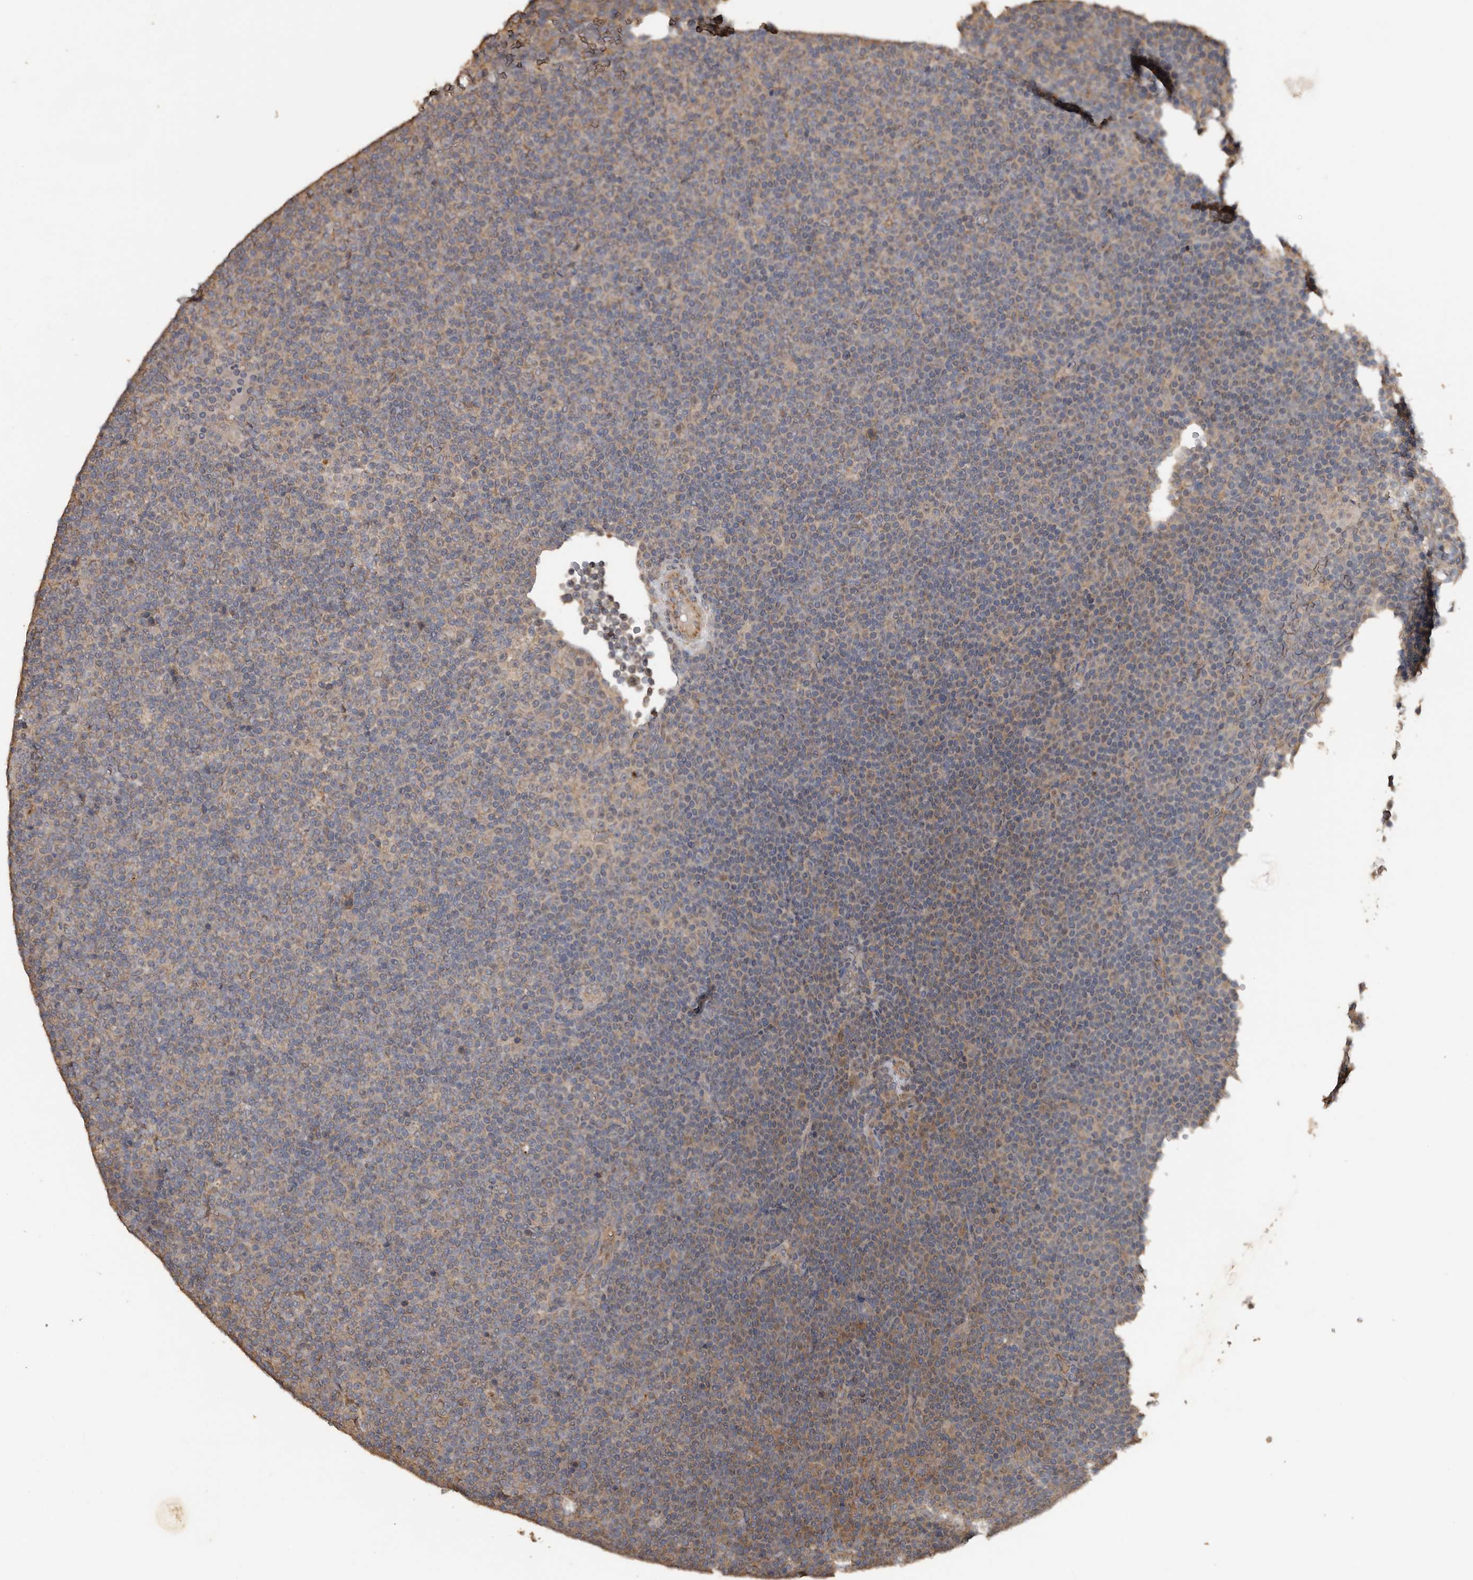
{"staining": {"intensity": "weak", "quantity": "<25%", "location": "cytoplasmic/membranous"}, "tissue": "lymphoma", "cell_type": "Tumor cells", "image_type": "cancer", "snomed": [{"axis": "morphology", "description": "Malignant lymphoma, non-Hodgkin's type, Low grade"}, {"axis": "topography", "description": "Lymph node"}], "caption": "High power microscopy image of an immunohistochemistry micrograph of lymphoma, revealing no significant expression in tumor cells.", "gene": "HYAL4", "patient": {"sex": "female", "age": 67}}